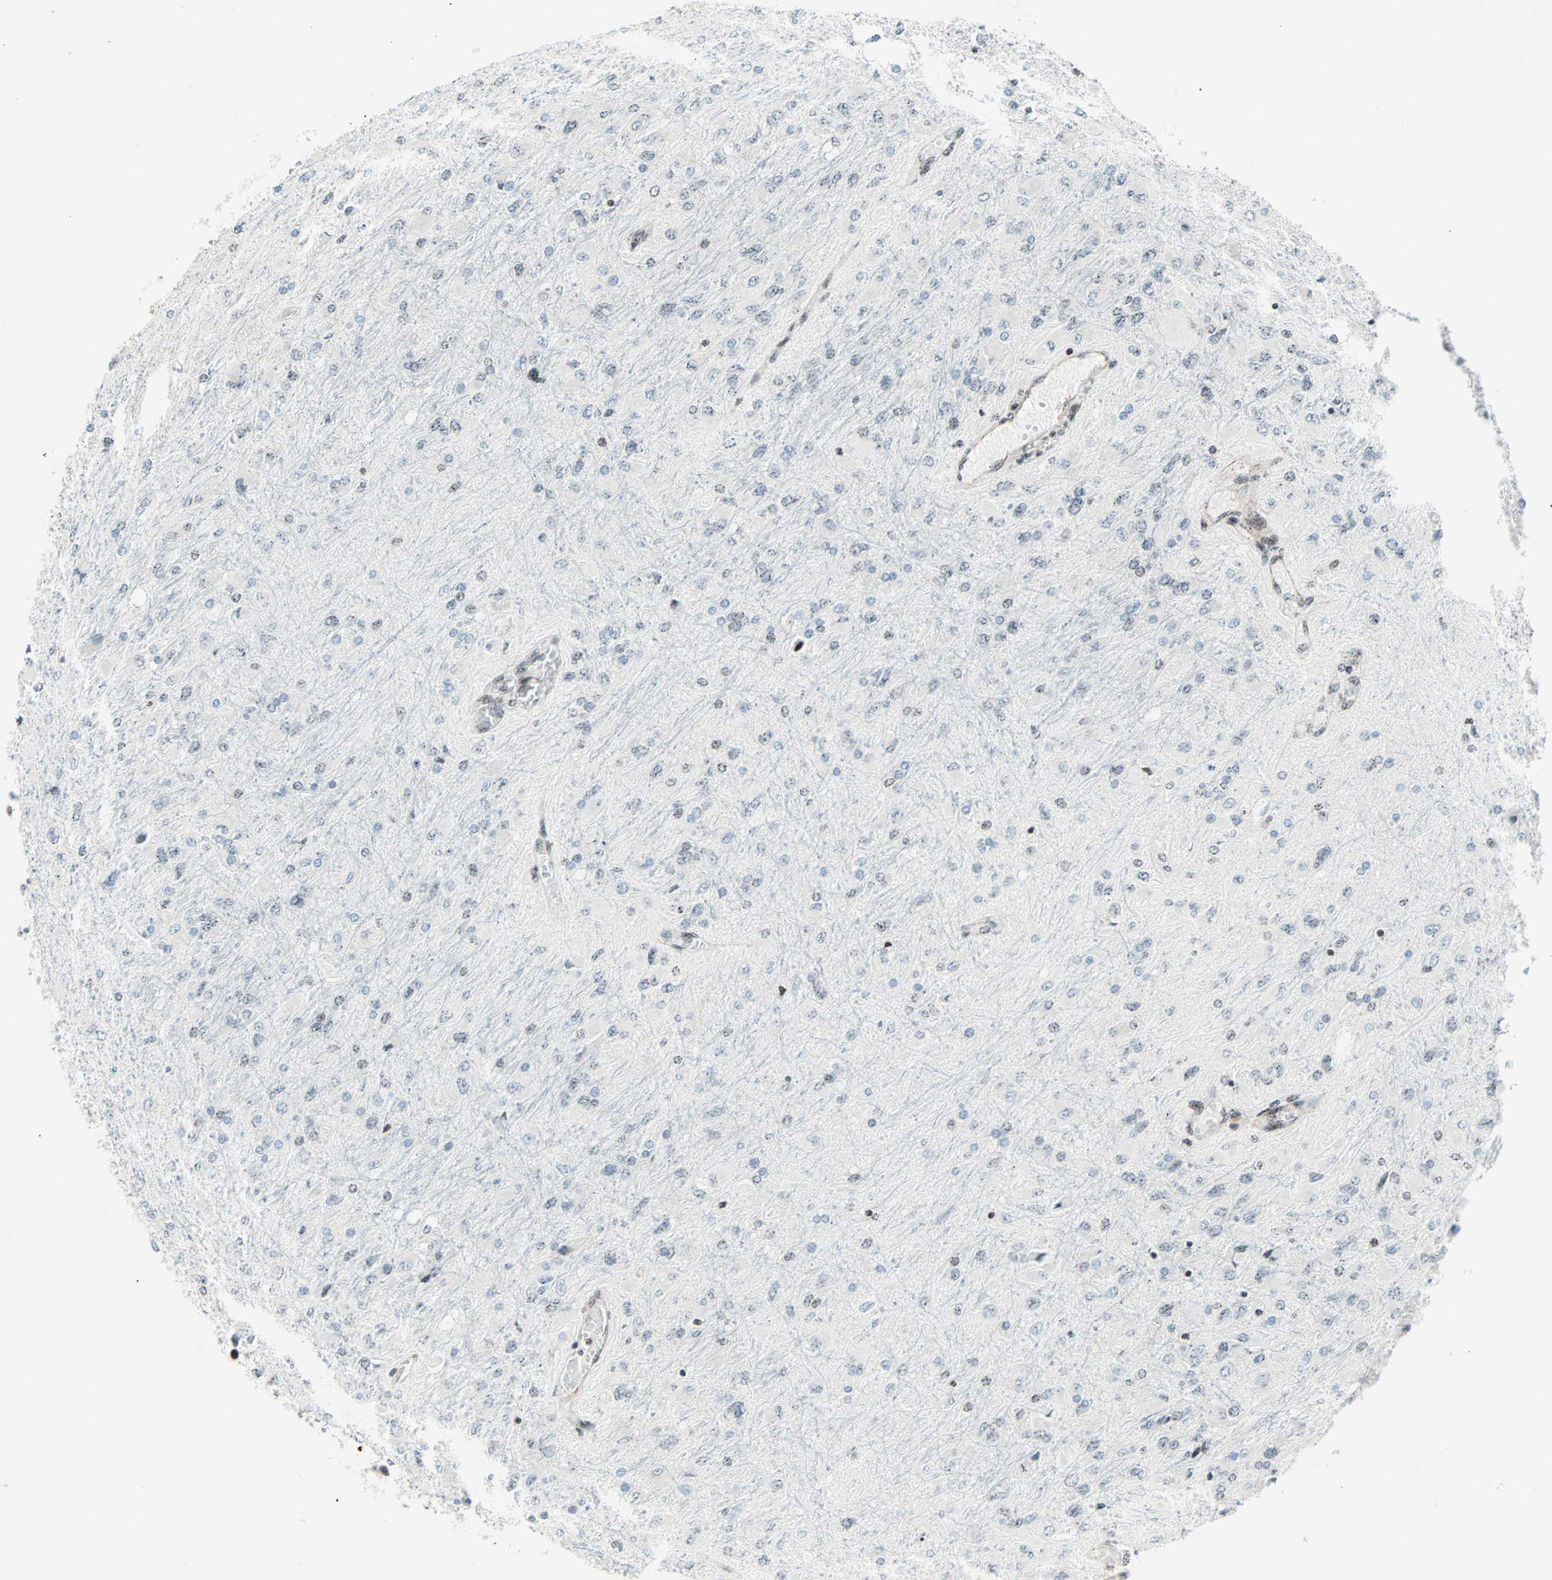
{"staining": {"intensity": "weak", "quantity": "25%-75%", "location": "nuclear"}, "tissue": "glioma", "cell_type": "Tumor cells", "image_type": "cancer", "snomed": [{"axis": "morphology", "description": "Glioma, malignant, High grade"}, {"axis": "topography", "description": "Cerebral cortex"}], "caption": "The photomicrograph shows a brown stain indicating the presence of a protein in the nuclear of tumor cells in glioma. The protein is stained brown, and the nuclei are stained in blue (DAB IHC with brightfield microscopy, high magnification).", "gene": "CENPA", "patient": {"sex": "female", "age": 36}}